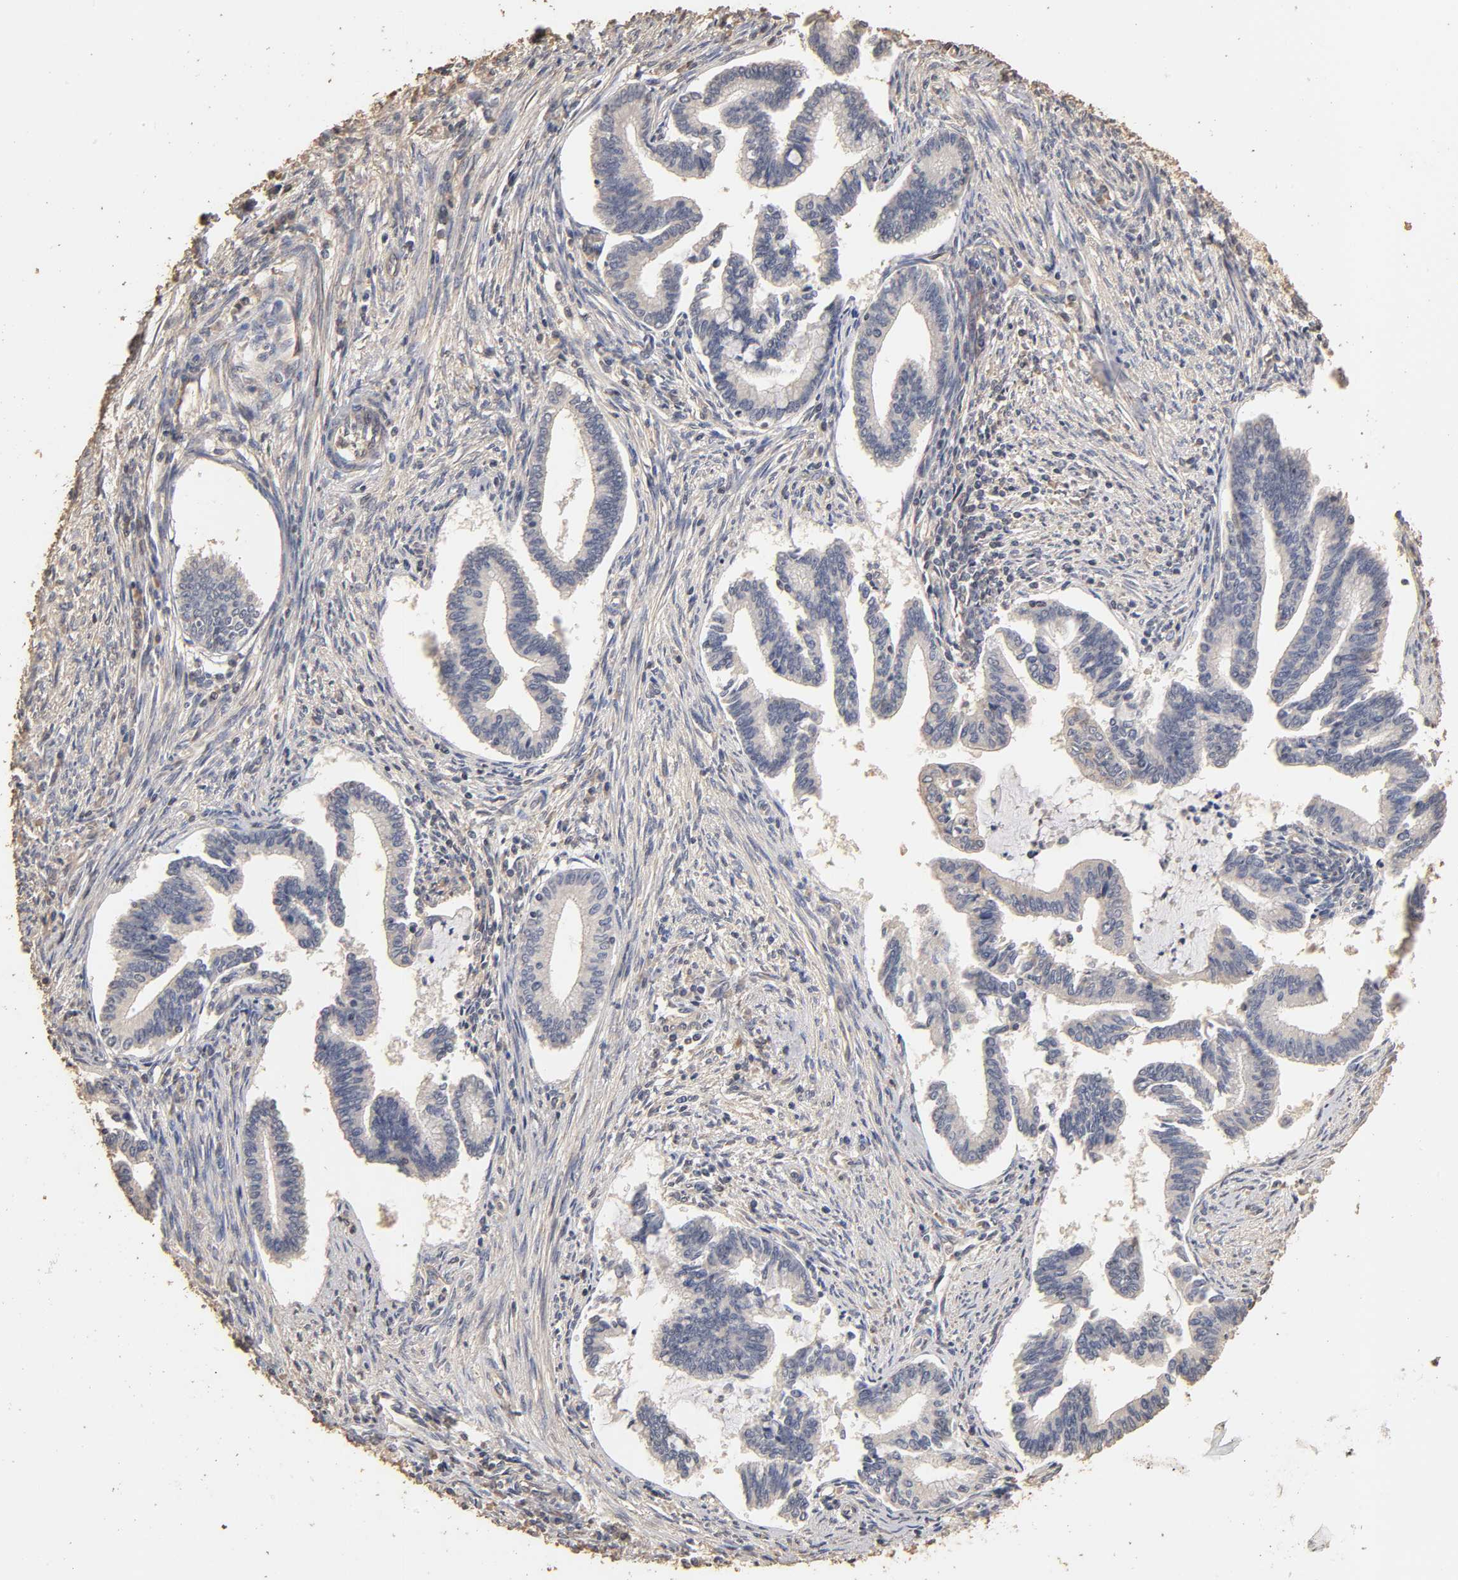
{"staining": {"intensity": "negative", "quantity": "none", "location": "none"}, "tissue": "cervical cancer", "cell_type": "Tumor cells", "image_type": "cancer", "snomed": [{"axis": "morphology", "description": "Adenocarcinoma, NOS"}, {"axis": "topography", "description": "Cervix"}], "caption": "A micrograph of cervical adenocarcinoma stained for a protein shows no brown staining in tumor cells.", "gene": "VSIG4", "patient": {"sex": "female", "age": 36}}